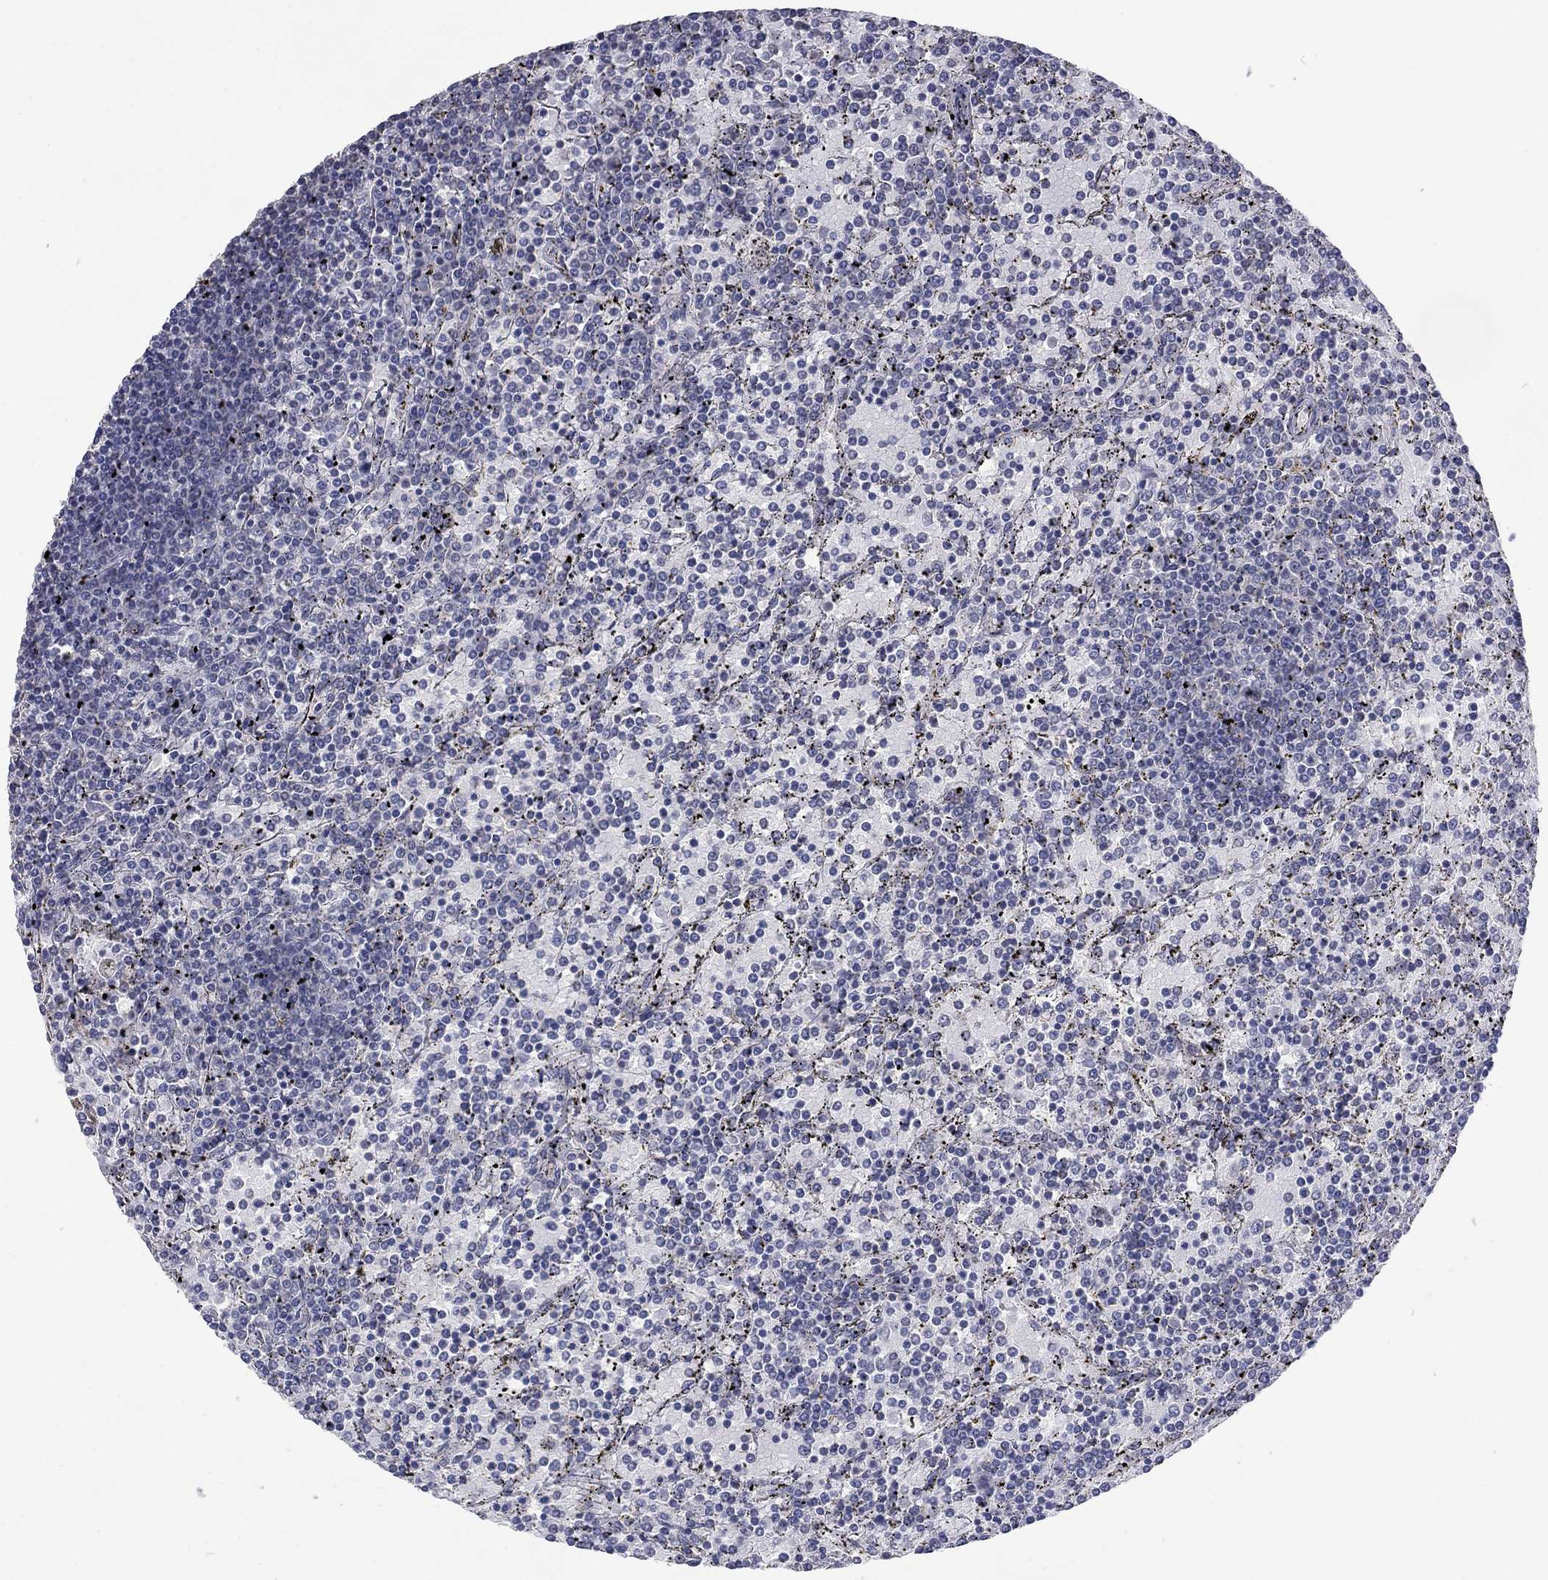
{"staining": {"intensity": "negative", "quantity": "none", "location": "none"}, "tissue": "lymphoma", "cell_type": "Tumor cells", "image_type": "cancer", "snomed": [{"axis": "morphology", "description": "Malignant lymphoma, non-Hodgkin's type, Low grade"}, {"axis": "topography", "description": "Spleen"}], "caption": "High power microscopy histopathology image of an immunohistochemistry (IHC) image of lymphoma, revealing no significant expression in tumor cells.", "gene": "IP6K3", "patient": {"sex": "female", "age": 77}}